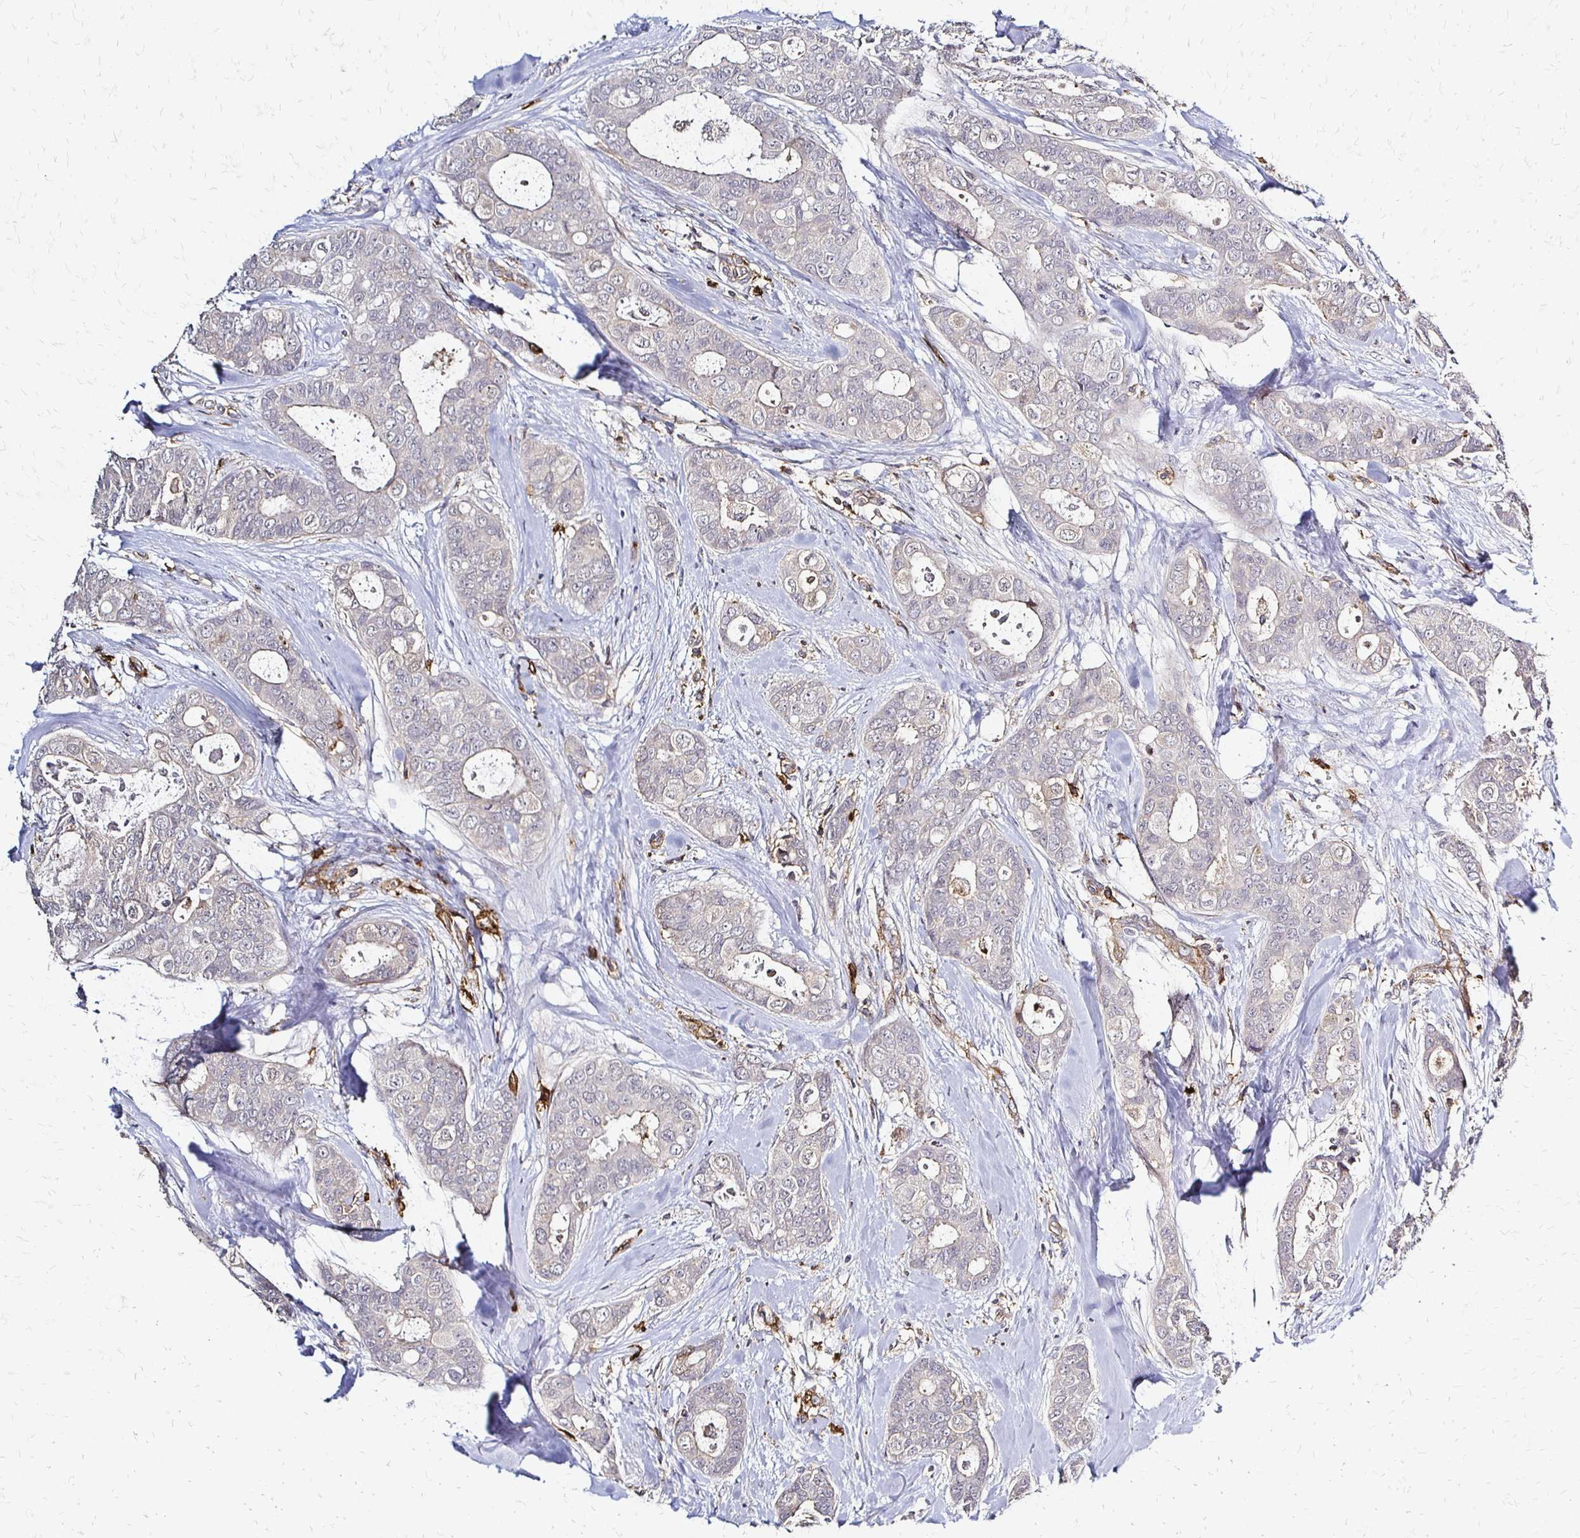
{"staining": {"intensity": "negative", "quantity": "none", "location": "none"}, "tissue": "breast cancer", "cell_type": "Tumor cells", "image_type": "cancer", "snomed": [{"axis": "morphology", "description": "Duct carcinoma"}, {"axis": "topography", "description": "Breast"}], "caption": "An image of human breast infiltrating ductal carcinoma is negative for staining in tumor cells.", "gene": "SLC9A9", "patient": {"sex": "female", "age": 45}}